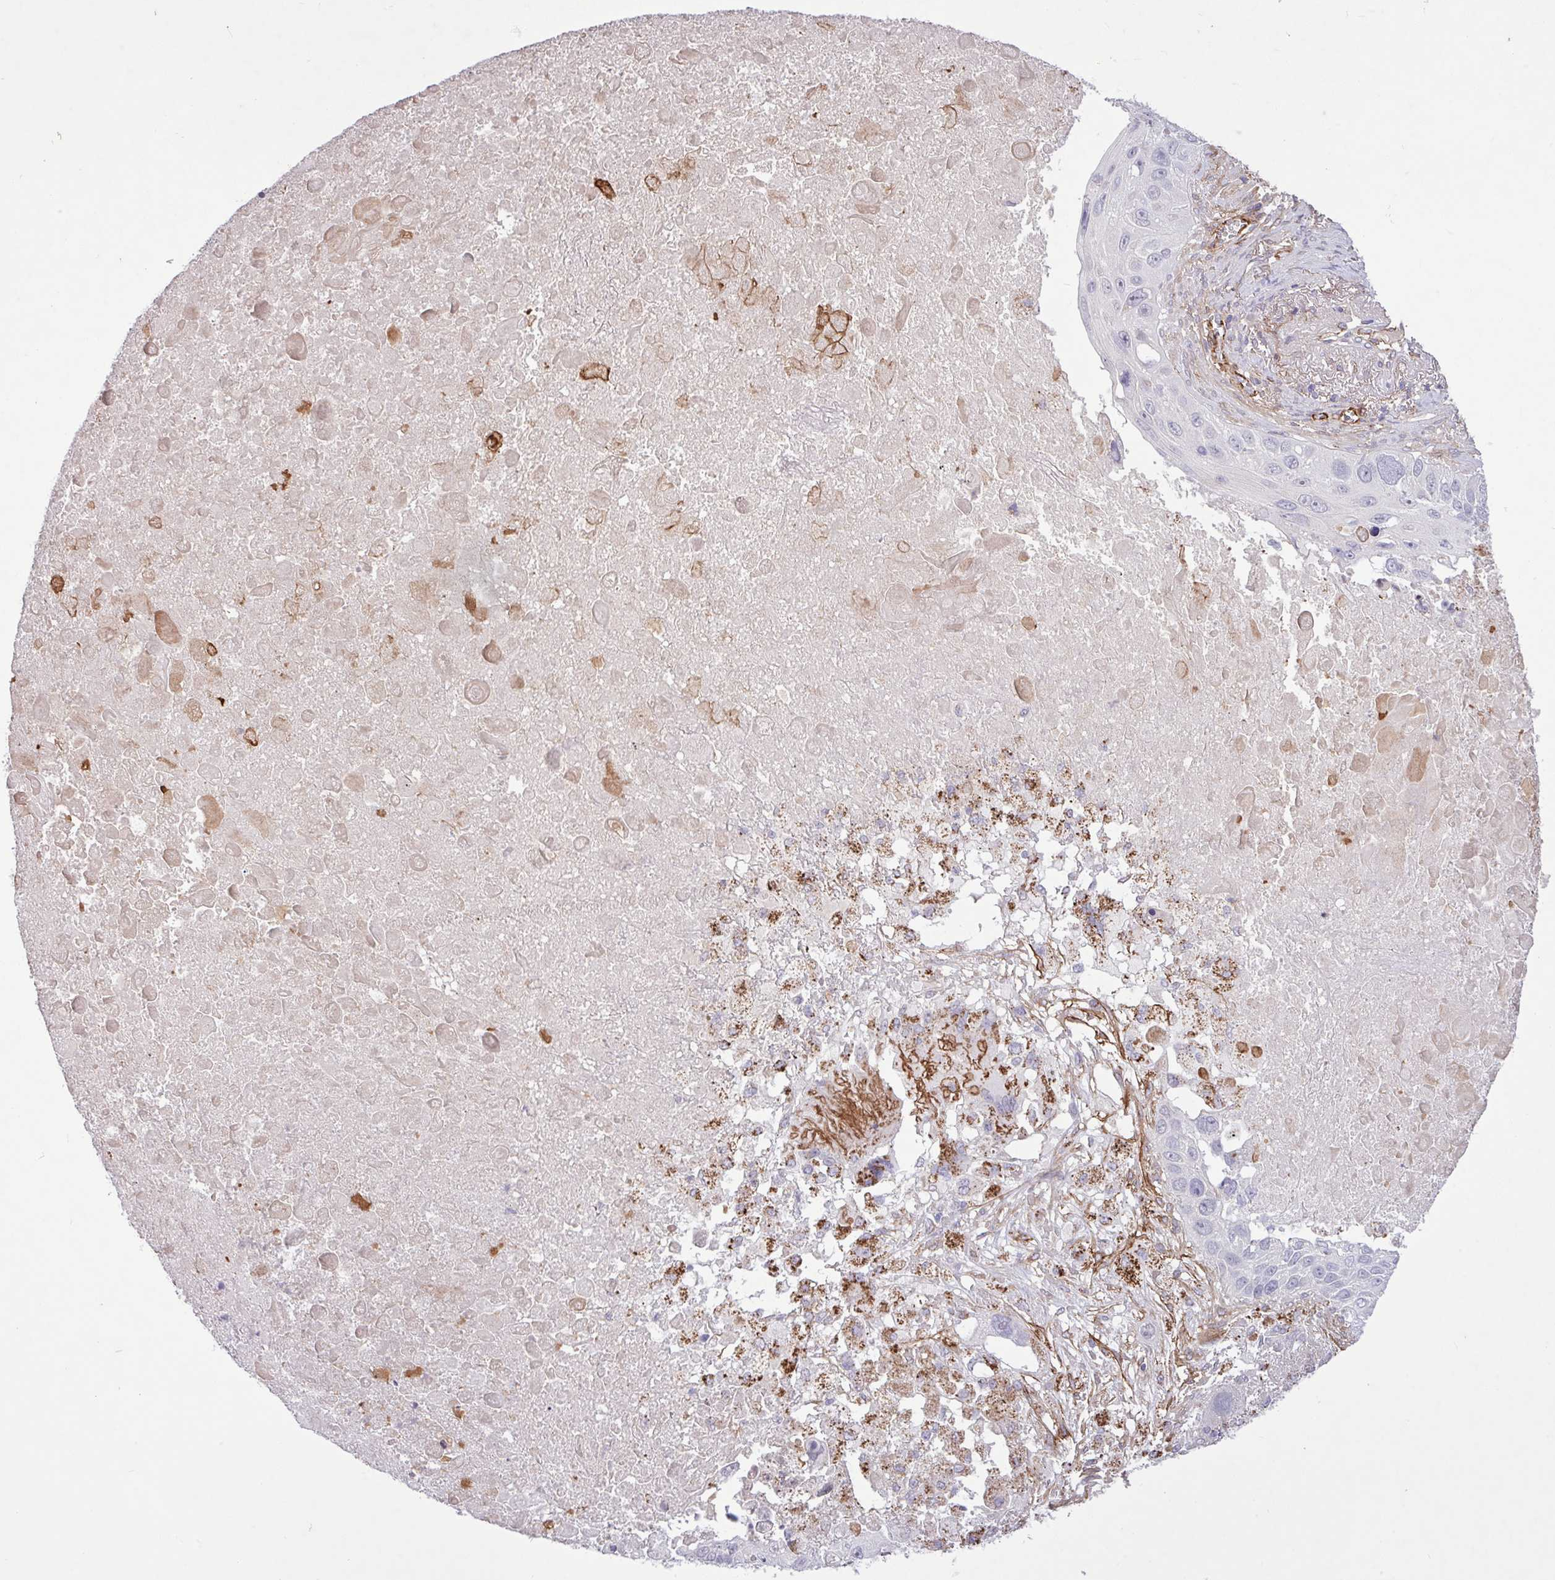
{"staining": {"intensity": "negative", "quantity": "none", "location": "none"}, "tissue": "lung cancer", "cell_type": "Tumor cells", "image_type": "cancer", "snomed": [{"axis": "morphology", "description": "Squamous cell carcinoma, NOS"}, {"axis": "topography", "description": "Lung"}], "caption": "The IHC histopathology image has no significant expression in tumor cells of lung squamous cell carcinoma tissue.", "gene": "CD248", "patient": {"sex": "male", "age": 66}}